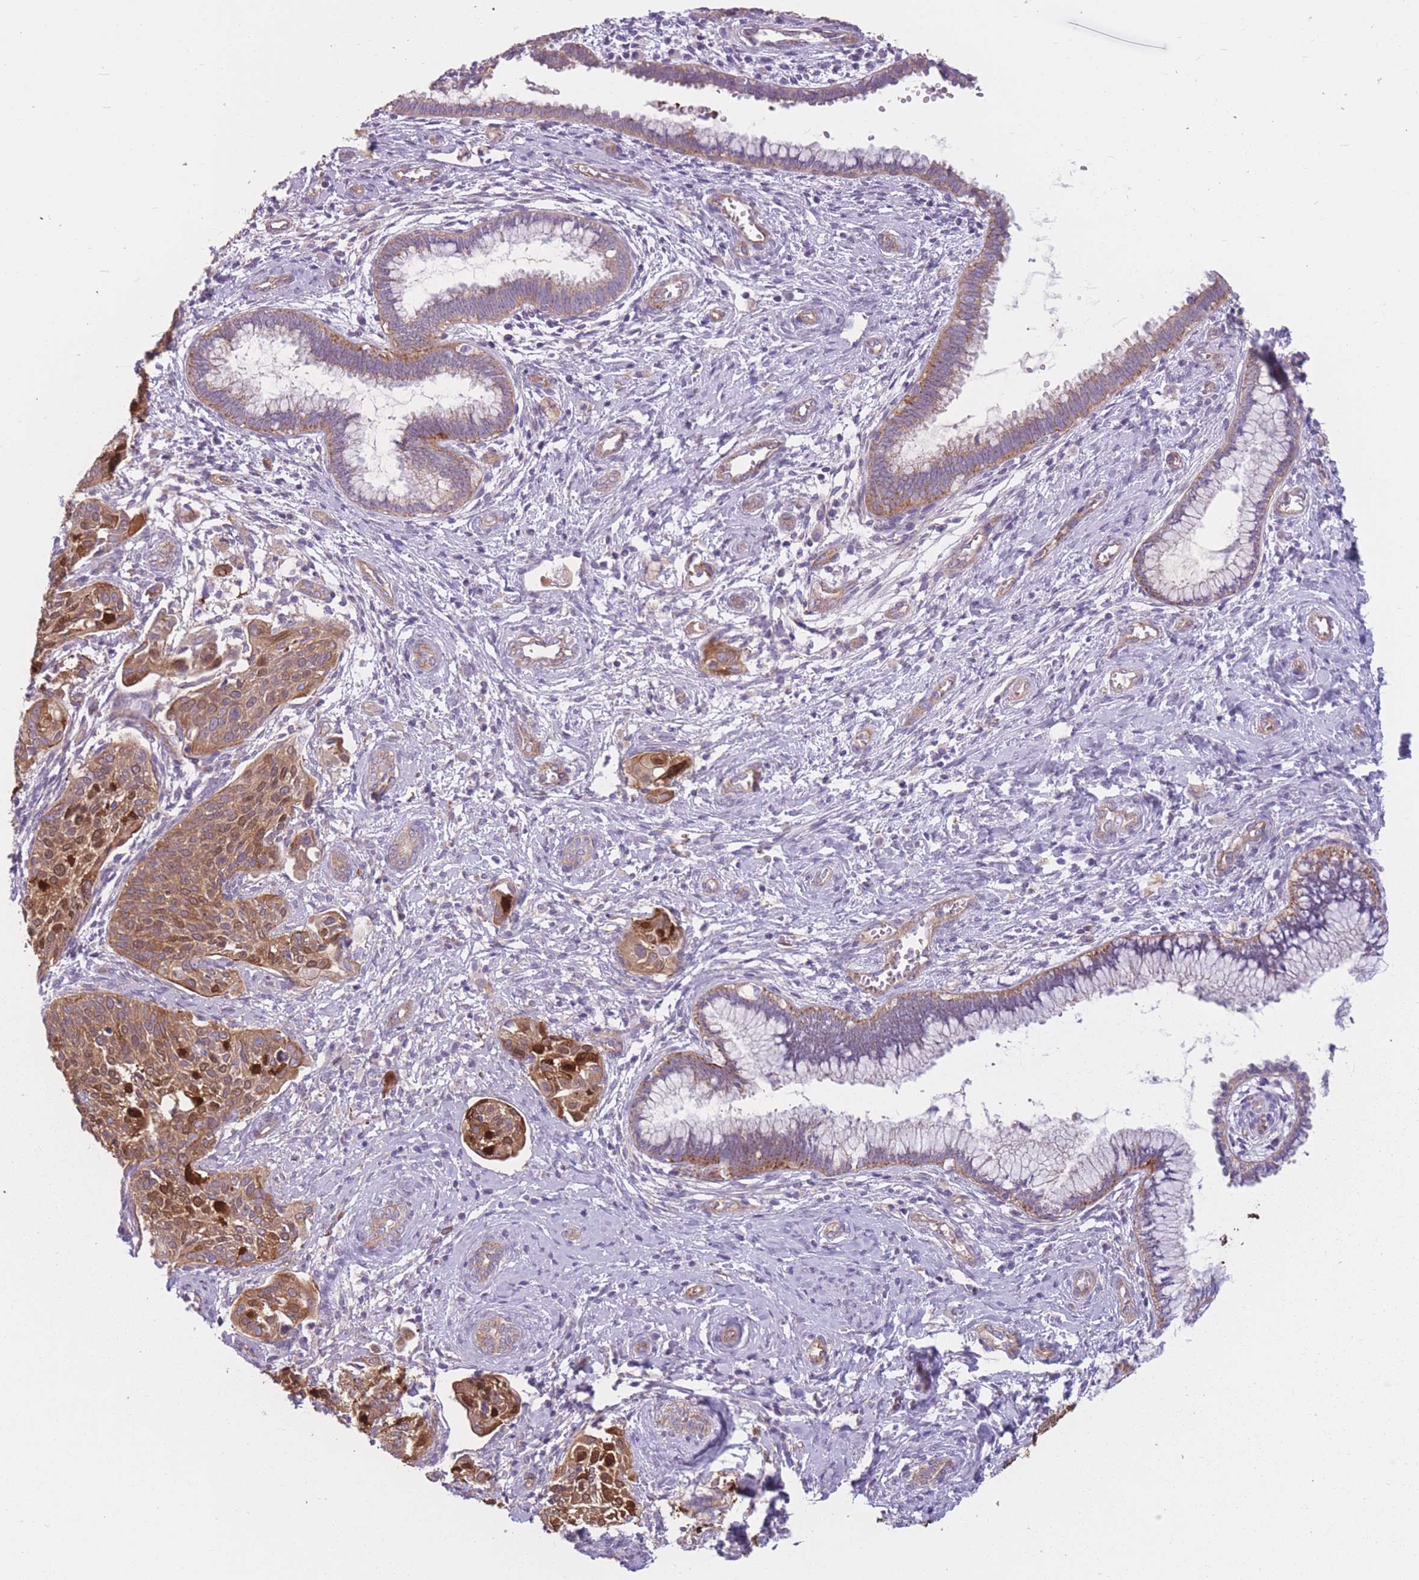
{"staining": {"intensity": "strong", "quantity": ">75%", "location": "cytoplasmic/membranous"}, "tissue": "cervical cancer", "cell_type": "Tumor cells", "image_type": "cancer", "snomed": [{"axis": "morphology", "description": "Squamous cell carcinoma, NOS"}, {"axis": "topography", "description": "Cervix"}], "caption": "Immunohistochemical staining of human squamous cell carcinoma (cervical) reveals strong cytoplasmic/membranous protein positivity in approximately >75% of tumor cells.", "gene": "SERPINB3", "patient": {"sex": "female", "age": 44}}